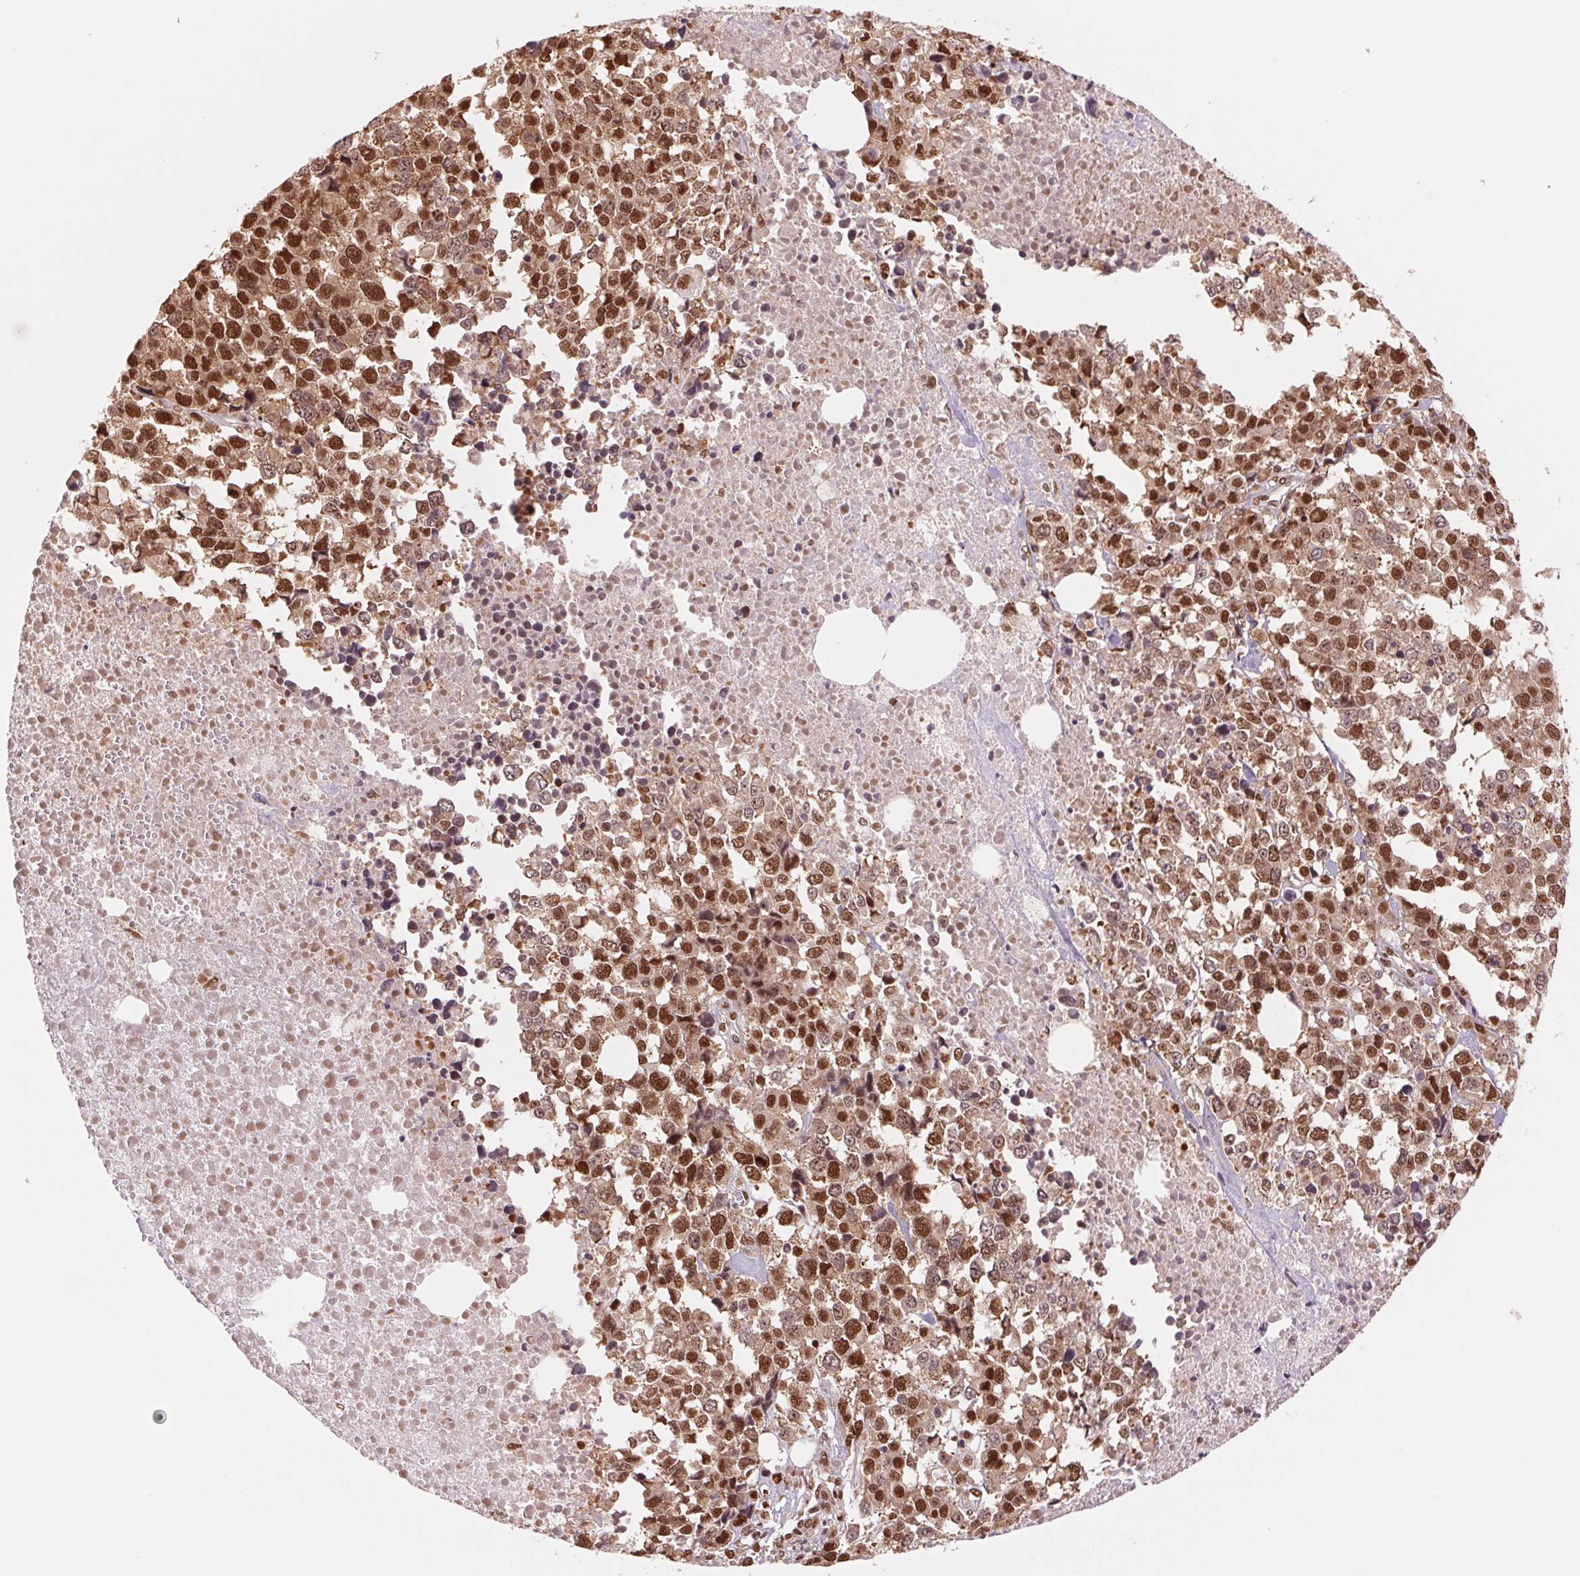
{"staining": {"intensity": "strong", "quantity": ">75%", "location": "nuclear"}, "tissue": "melanoma", "cell_type": "Tumor cells", "image_type": "cancer", "snomed": [{"axis": "morphology", "description": "Malignant melanoma, Metastatic site"}, {"axis": "topography", "description": "Skin"}], "caption": "Protein expression analysis of human malignant melanoma (metastatic site) reveals strong nuclear expression in about >75% of tumor cells. The staining was performed using DAB (3,3'-diaminobenzidine), with brown indicating positive protein expression. Nuclei are stained blue with hematoxylin.", "gene": "TTLL9", "patient": {"sex": "male", "age": 84}}